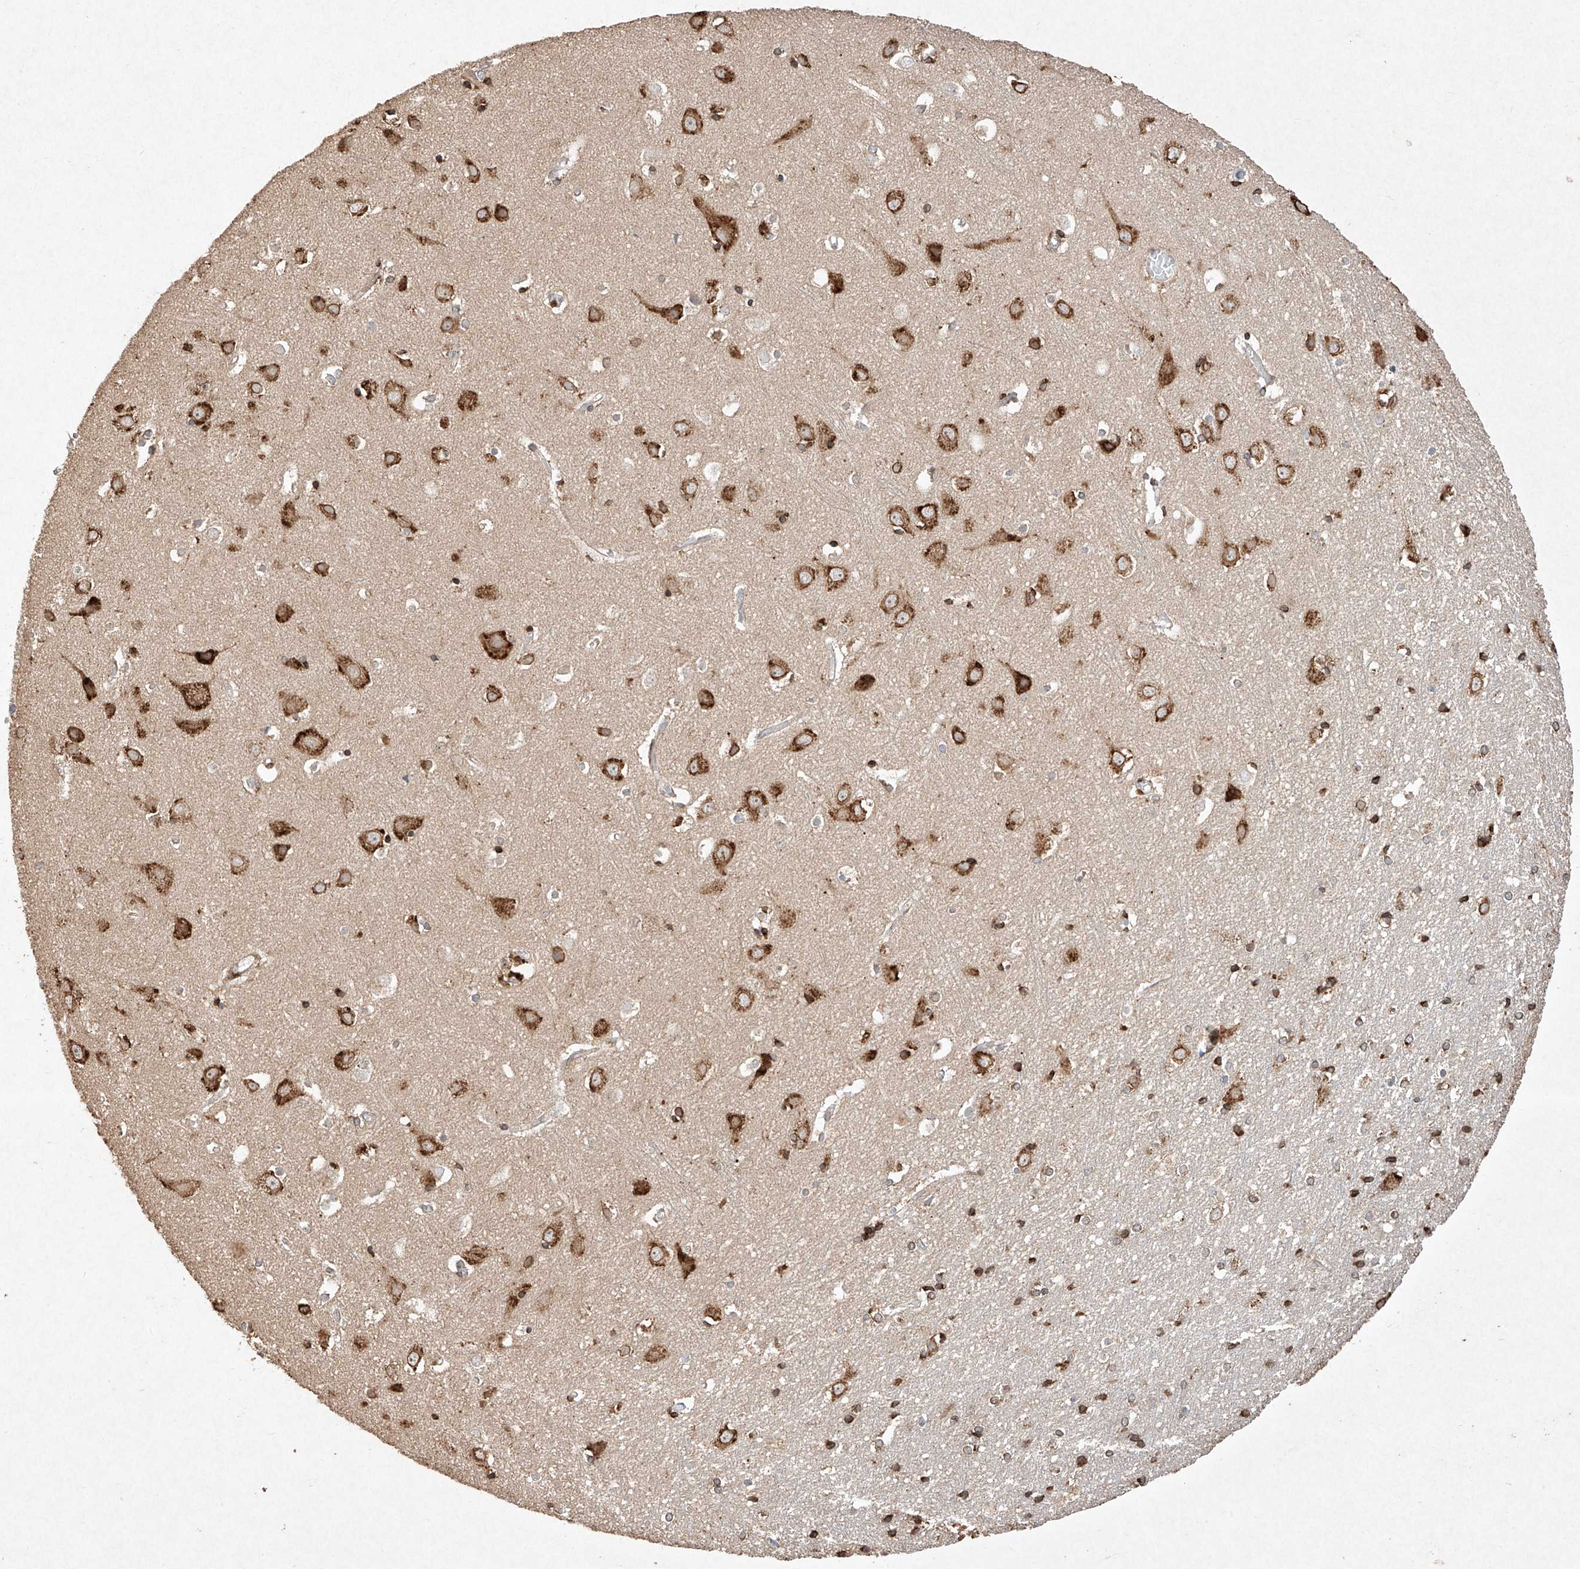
{"staining": {"intensity": "weak", "quantity": ">75%", "location": "cytoplasmic/membranous"}, "tissue": "cerebral cortex", "cell_type": "Endothelial cells", "image_type": "normal", "snomed": [{"axis": "morphology", "description": "Normal tissue, NOS"}, {"axis": "topography", "description": "Cerebral cortex"}], "caption": "Cerebral cortex stained for a protein exhibits weak cytoplasmic/membranous positivity in endothelial cells.", "gene": "SEMA3B", "patient": {"sex": "male", "age": 54}}